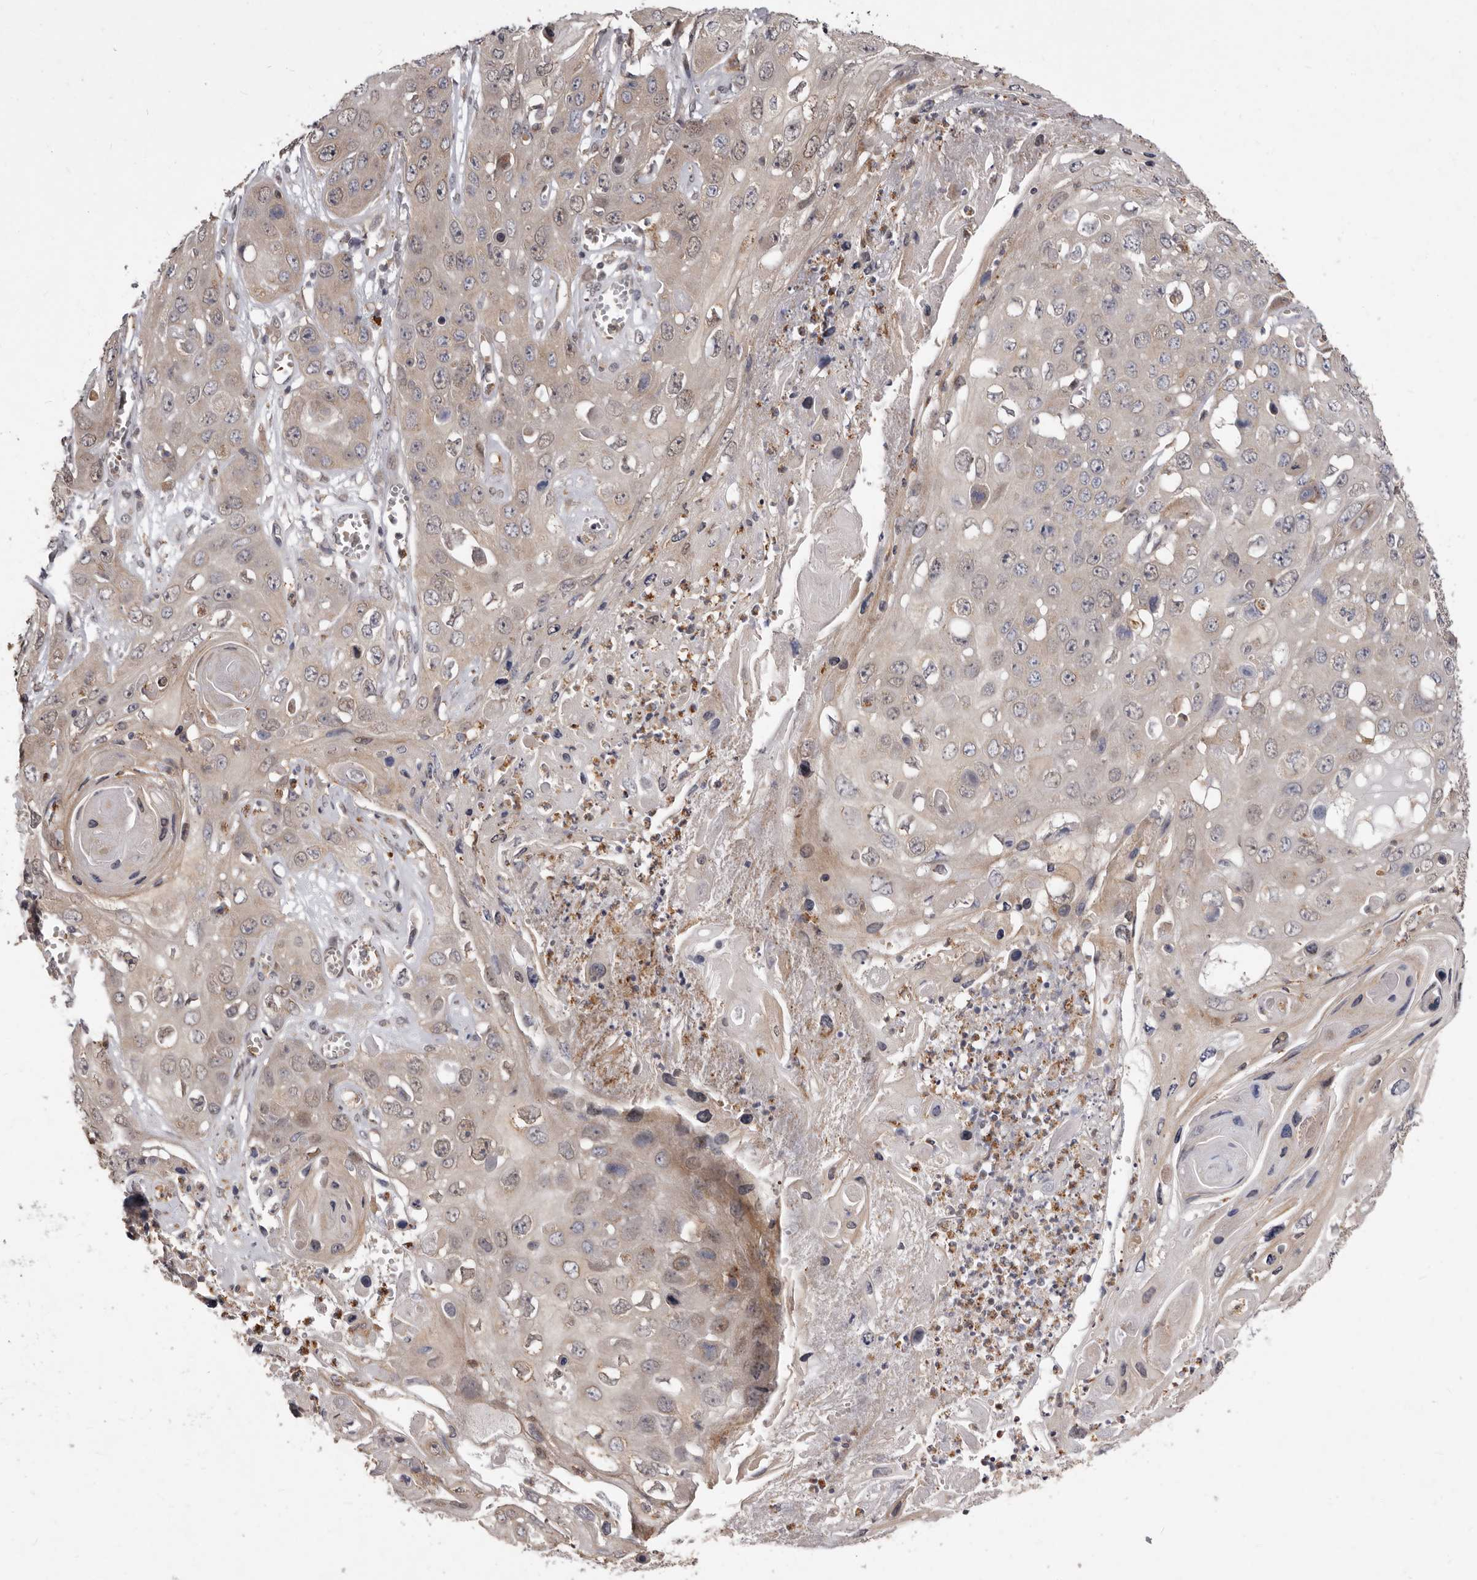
{"staining": {"intensity": "weak", "quantity": "<25%", "location": "cytoplasmic/membranous"}, "tissue": "skin cancer", "cell_type": "Tumor cells", "image_type": "cancer", "snomed": [{"axis": "morphology", "description": "Squamous cell carcinoma, NOS"}, {"axis": "topography", "description": "Skin"}], "caption": "High power microscopy micrograph of an IHC histopathology image of skin squamous cell carcinoma, revealing no significant staining in tumor cells.", "gene": "ACLY", "patient": {"sex": "male", "age": 55}}